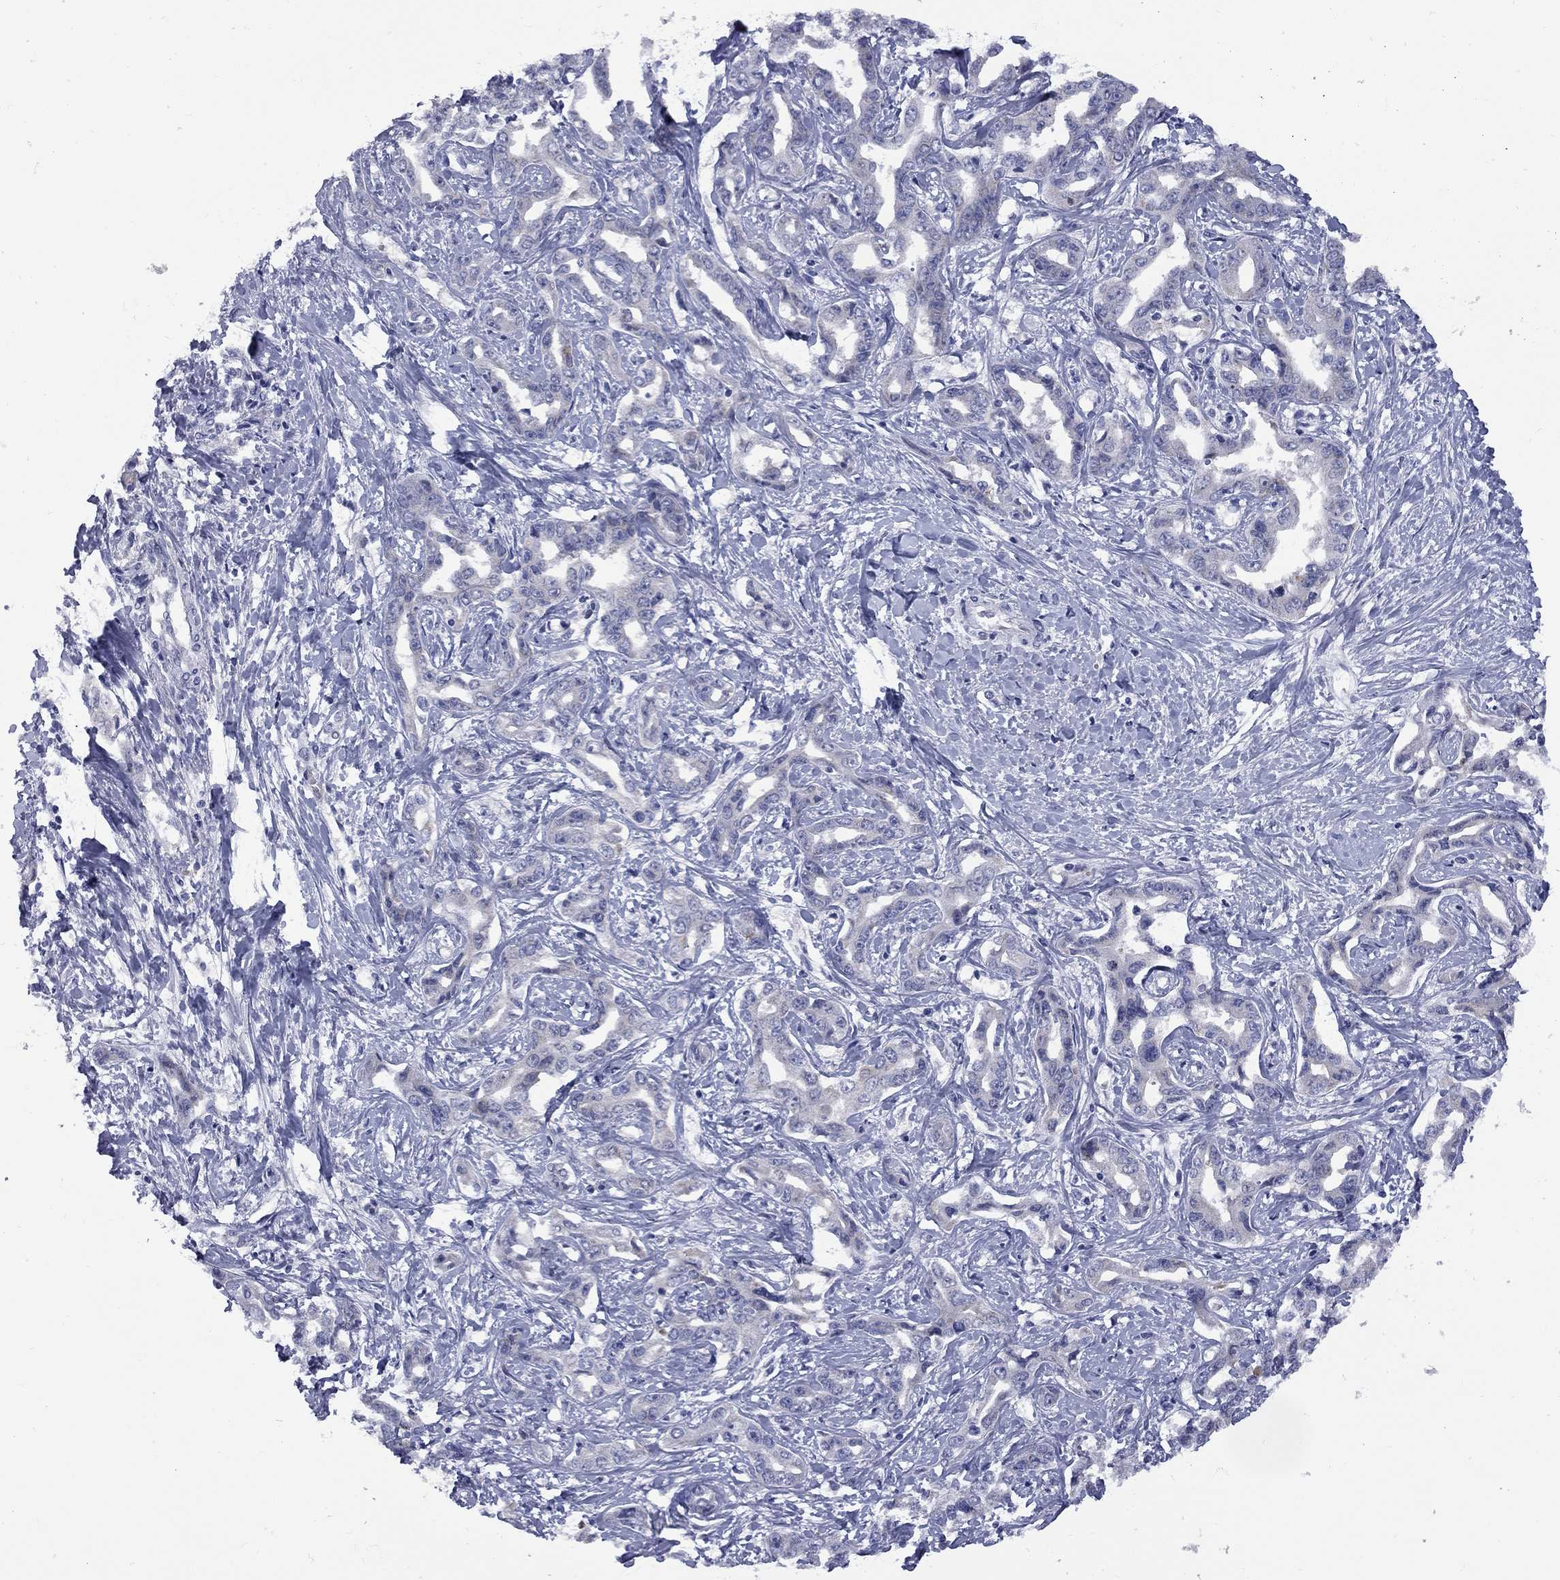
{"staining": {"intensity": "negative", "quantity": "none", "location": "none"}, "tissue": "liver cancer", "cell_type": "Tumor cells", "image_type": "cancer", "snomed": [{"axis": "morphology", "description": "Cholangiocarcinoma"}, {"axis": "topography", "description": "Liver"}], "caption": "IHC photomicrograph of liver cancer stained for a protein (brown), which demonstrates no positivity in tumor cells.", "gene": "ABCB4", "patient": {"sex": "male", "age": 59}}